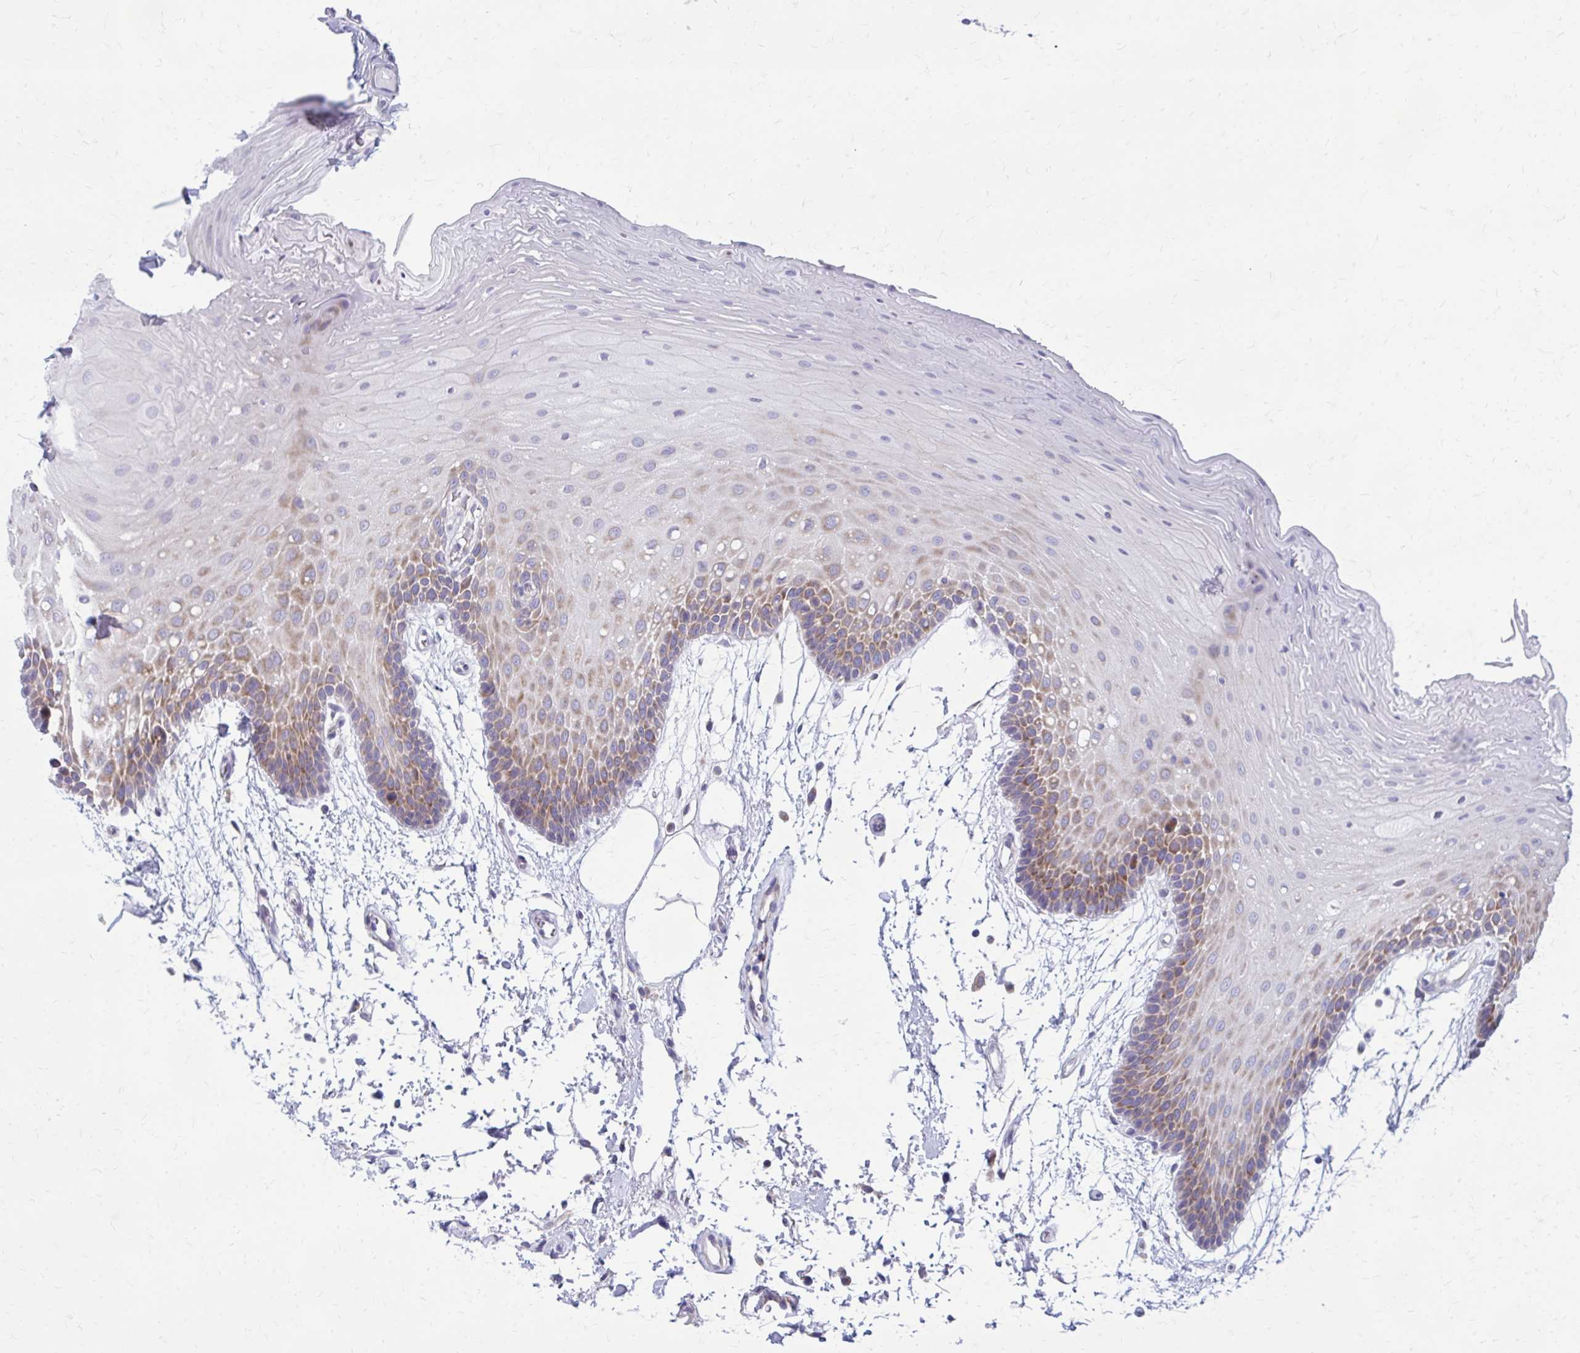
{"staining": {"intensity": "moderate", "quantity": "25%-75%", "location": "cytoplasmic/membranous"}, "tissue": "oral mucosa", "cell_type": "Squamous epithelial cells", "image_type": "normal", "snomed": [{"axis": "morphology", "description": "Normal tissue, NOS"}, {"axis": "morphology", "description": "Squamous cell carcinoma, NOS"}, {"axis": "topography", "description": "Oral tissue"}, {"axis": "topography", "description": "Tounge, NOS"}, {"axis": "topography", "description": "Head-Neck"}], "caption": "This image shows immunohistochemistry staining of unremarkable human oral mucosa, with medium moderate cytoplasmic/membranous expression in about 25%-75% of squamous epithelial cells.", "gene": "GIGYF2", "patient": {"sex": "male", "age": 62}}